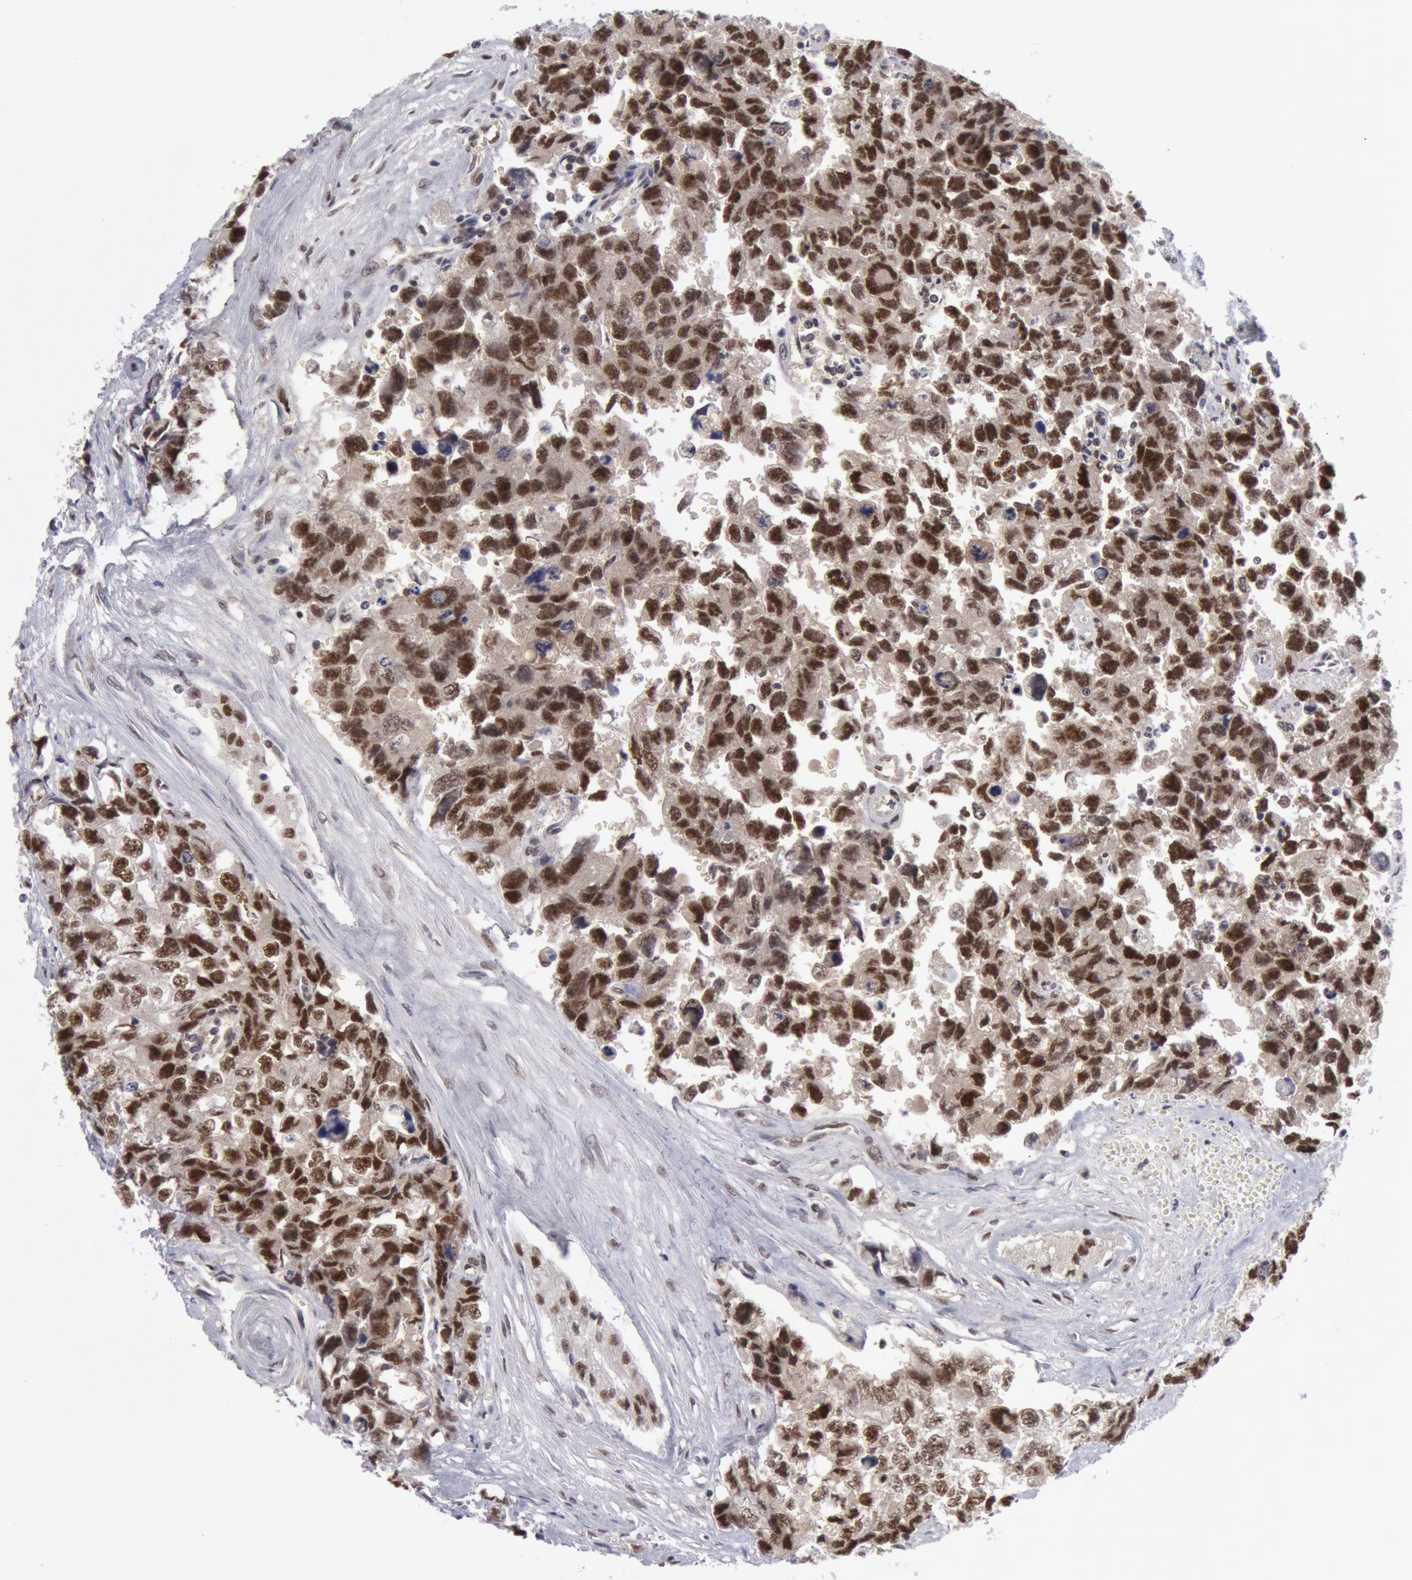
{"staining": {"intensity": "moderate", "quantity": ">75%", "location": "nuclear"}, "tissue": "testis cancer", "cell_type": "Tumor cells", "image_type": "cancer", "snomed": [{"axis": "morphology", "description": "Carcinoma, Embryonal, NOS"}, {"axis": "topography", "description": "Testis"}], "caption": "Brown immunohistochemical staining in human testis cancer shows moderate nuclear expression in about >75% of tumor cells.", "gene": "PPP4R3B", "patient": {"sex": "male", "age": 31}}